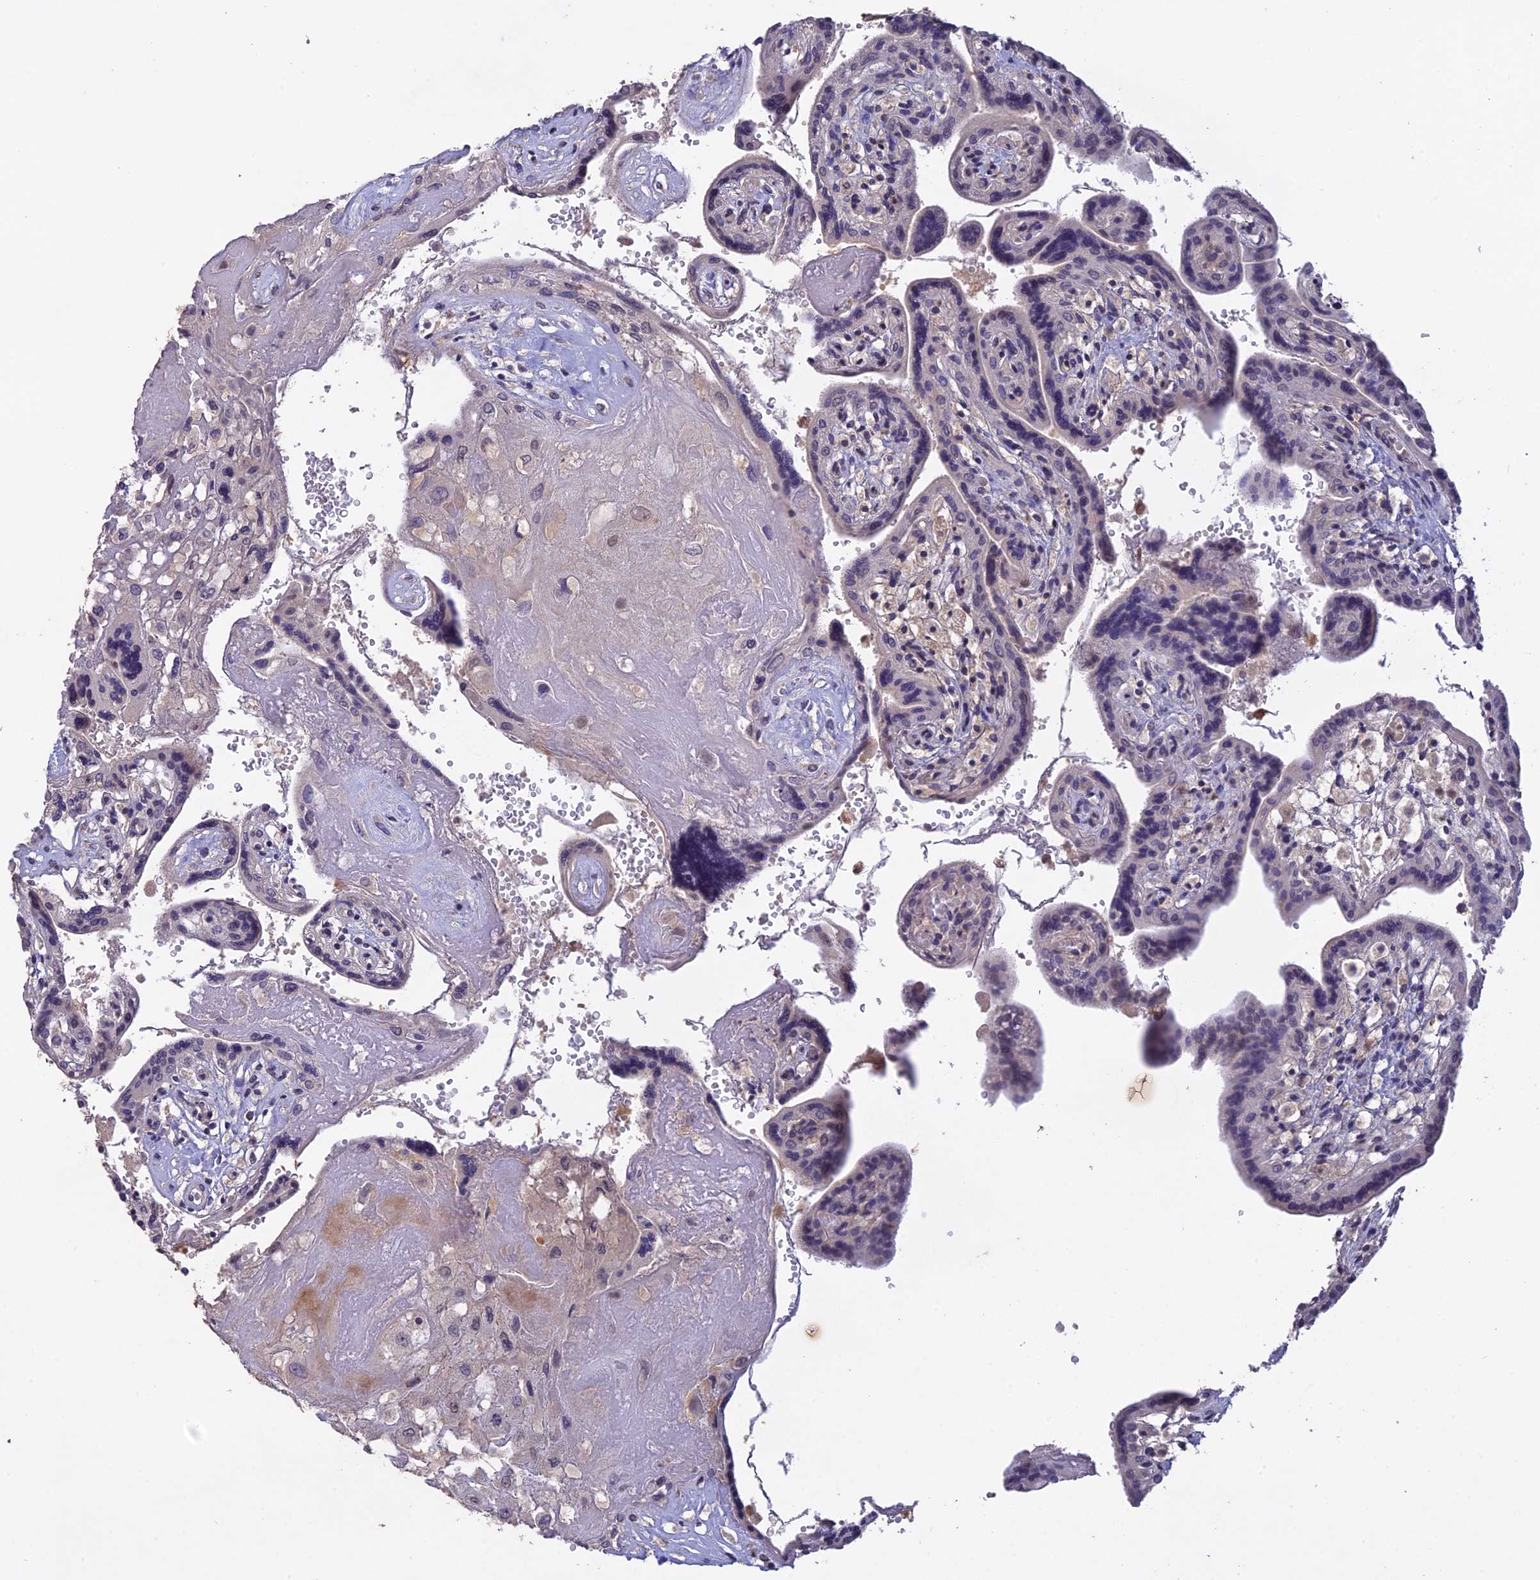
{"staining": {"intensity": "negative", "quantity": "none", "location": "none"}, "tissue": "placenta", "cell_type": "Decidual cells", "image_type": "normal", "snomed": [{"axis": "morphology", "description": "Normal tissue, NOS"}, {"axis": "topography", "description": "Placenta"}], "caption": "Placenta was stained to show a protein in brown. There is no significant positivity in decidual cells. (DAB immunohistochemistry visualized using brightfield microscopy, high magnification).", "gene": "SLC39A13", "patient": {"sex": "female", "age": 37}}